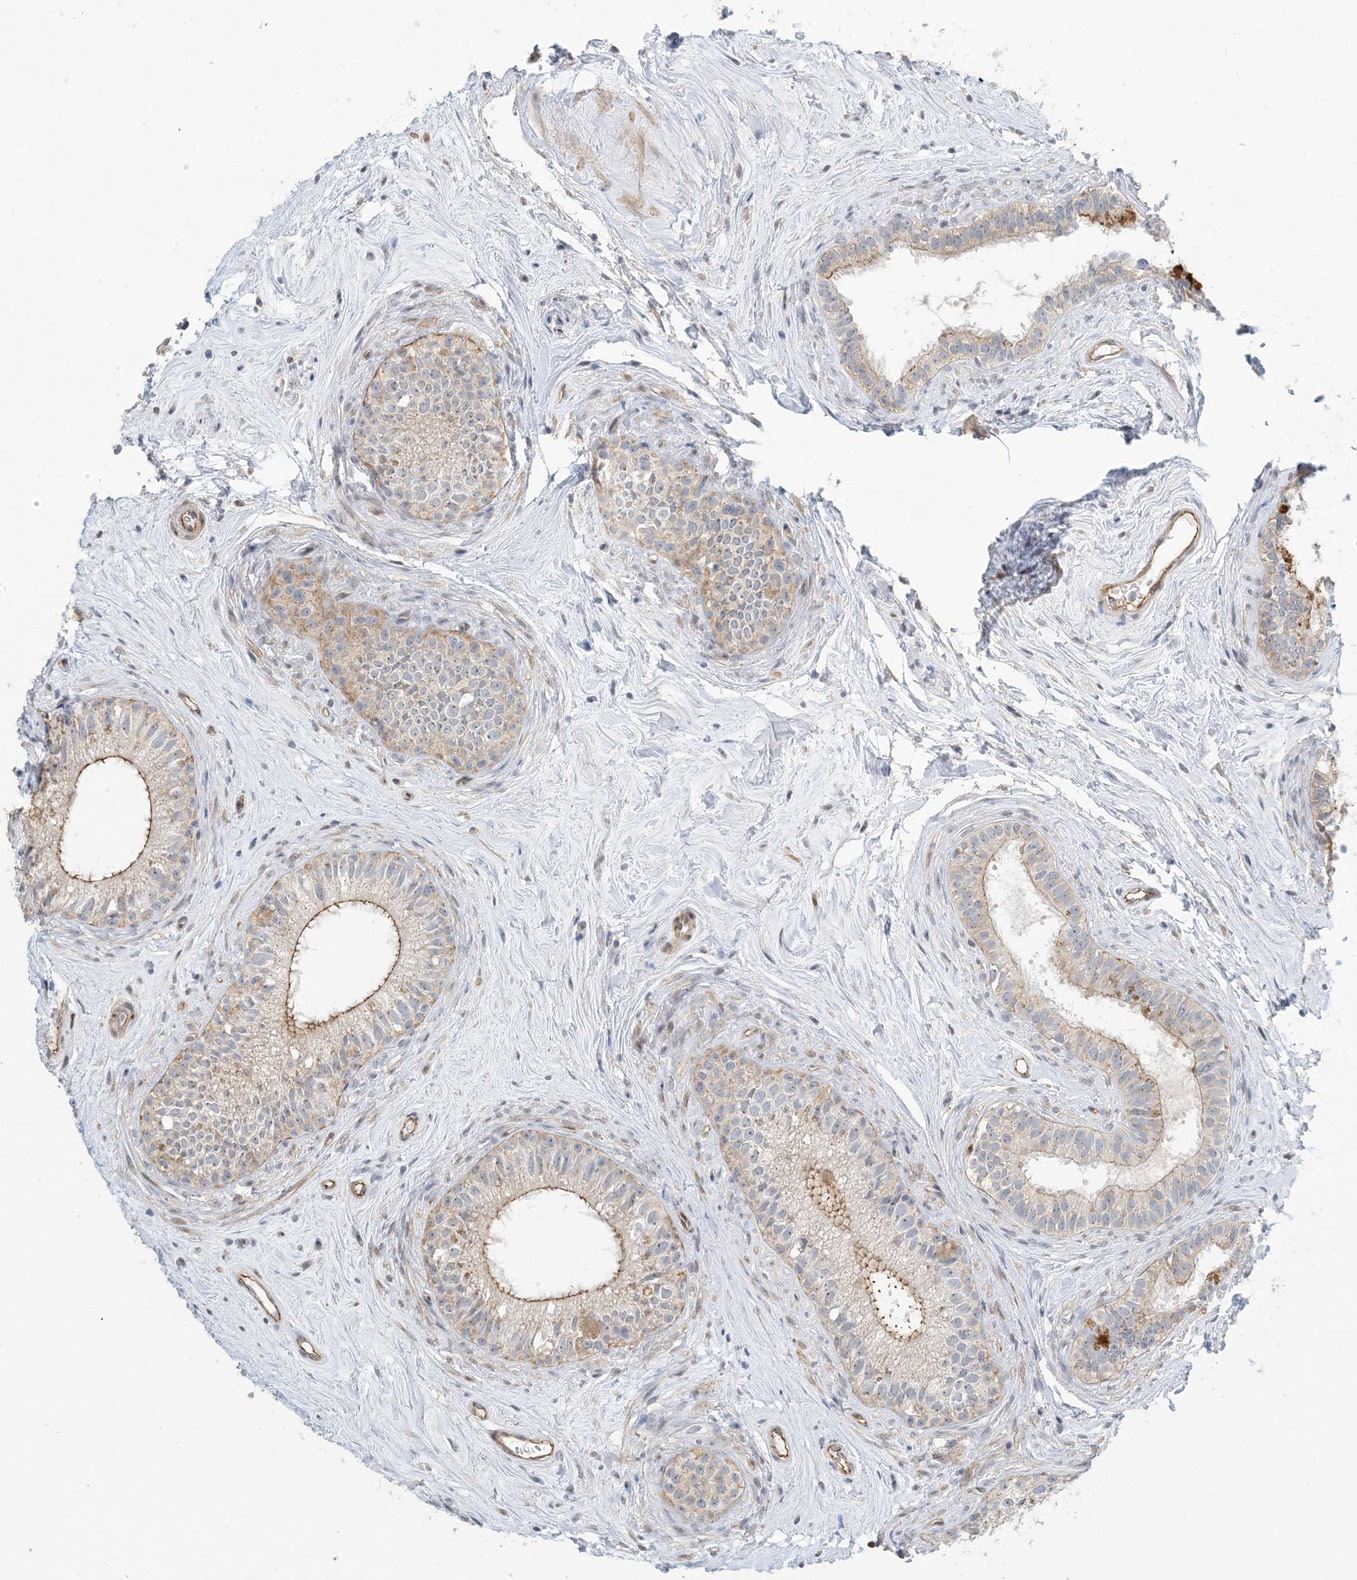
{"staining": {"intensity": "moderate", "quantity": "25%-75%", "location": "cytoplasmic/membranous"}, "tissue": "epididymis", "cell_type": "Glandular cells", "image_type": "normal", "snomed": [{"axis": "morphology", "description": "Normal tissue, NOS"}, {"axis": "topography", "description": "Epididymis"}], "caption": "This image displays IHC staining of benign epididymis, with medium moderate cytoplasmic/membranous expression in about 25%-75% of glandular cells.", "gene": "IL36B", "patient": {"sex": "male", "age": 71}}